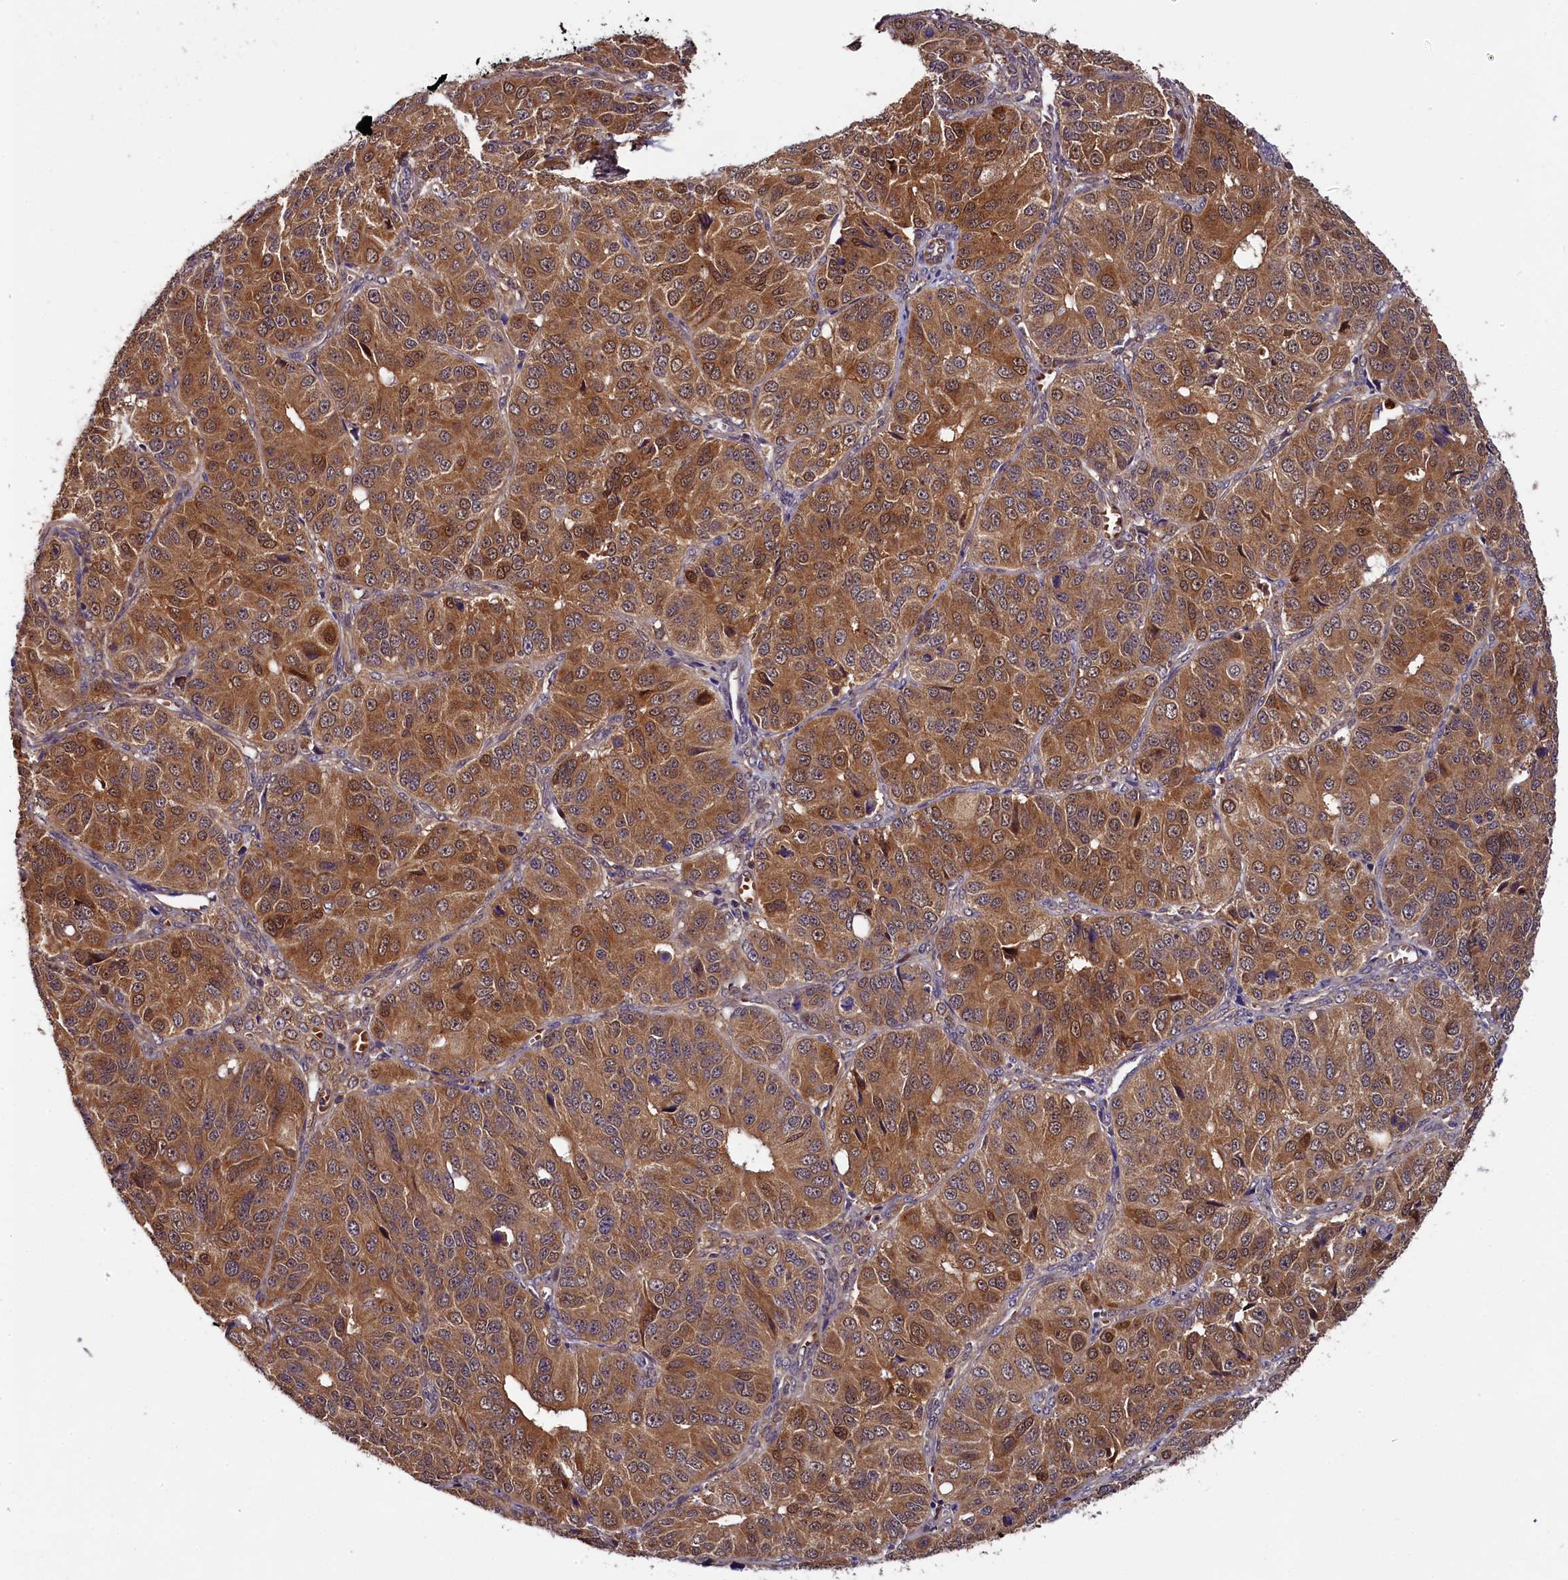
{"staining": {"intensity": "moderate", "quantity": ">75%", "location": "cytoplasmic/membranous"}, "tissue": "ovarian cancer", "cell_type": "Tumor cells", "image_type": "cancer", "snomed": [{"axis": "morphology", "description": "Carcinoma, endometroid"}, {"axis": "topography", "description": "Ovary"}], "caption": "Immunohistochemical staining of human ovarian endometroid carcinoma reveals moderate cytoplasmic/membranous protein positivity in about >75% of tumor cells. The staining was performed using DAB (3,3'-diaminobenzidine), with brown indicating positive protein expression. Nuclei are stained blue with hematoxylin.", "gene": "RPUSD2", "patient": {"sex": "female", "age": 51}}